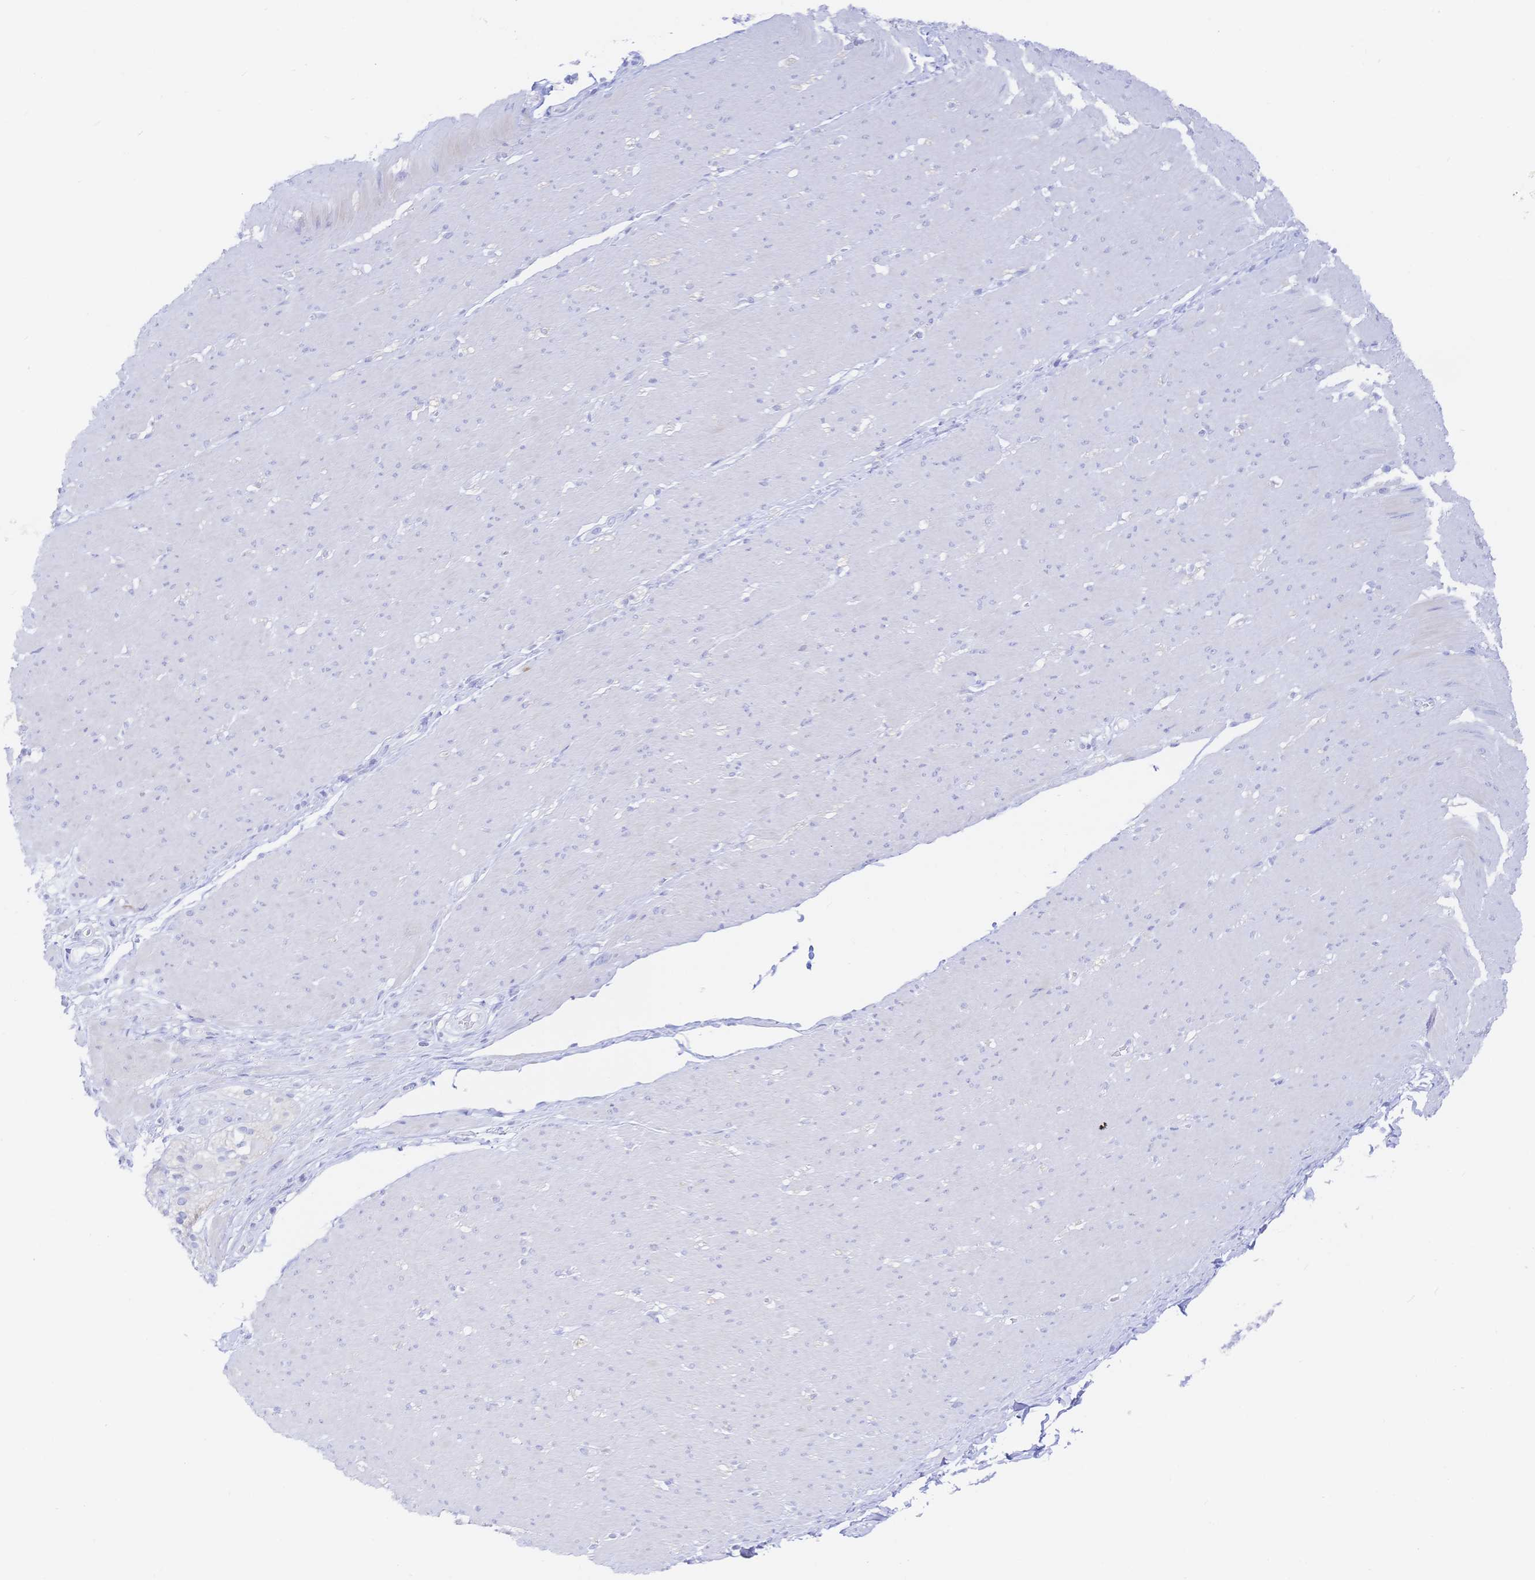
{"staining": {"intensity": "weak", "quantity": "<25%", "location": "cytoplasmic/membranous"}, "tissue": "smooth muscle", "cell_type": "Smooth muscle cells", "image_type": "normal", "snomed": [{"axis": "morphology", "description": "Normal tissue, NOS"}, {"axis": "topography", "description": "Smooth muscle"}, {"axis": "topography", "description": "Rectum"}], "caption": "This is a micrograph of IHC staining of benign smooth muscle, which shows no staining in smooth muscle cells. Brightfield microscopy of immunohistochemistry stained with DAB (brown) and hematoxylin (blue), captured at high magnification.", "gene": "KCNH6", "patient": {"sex": "male", "age": 53}}